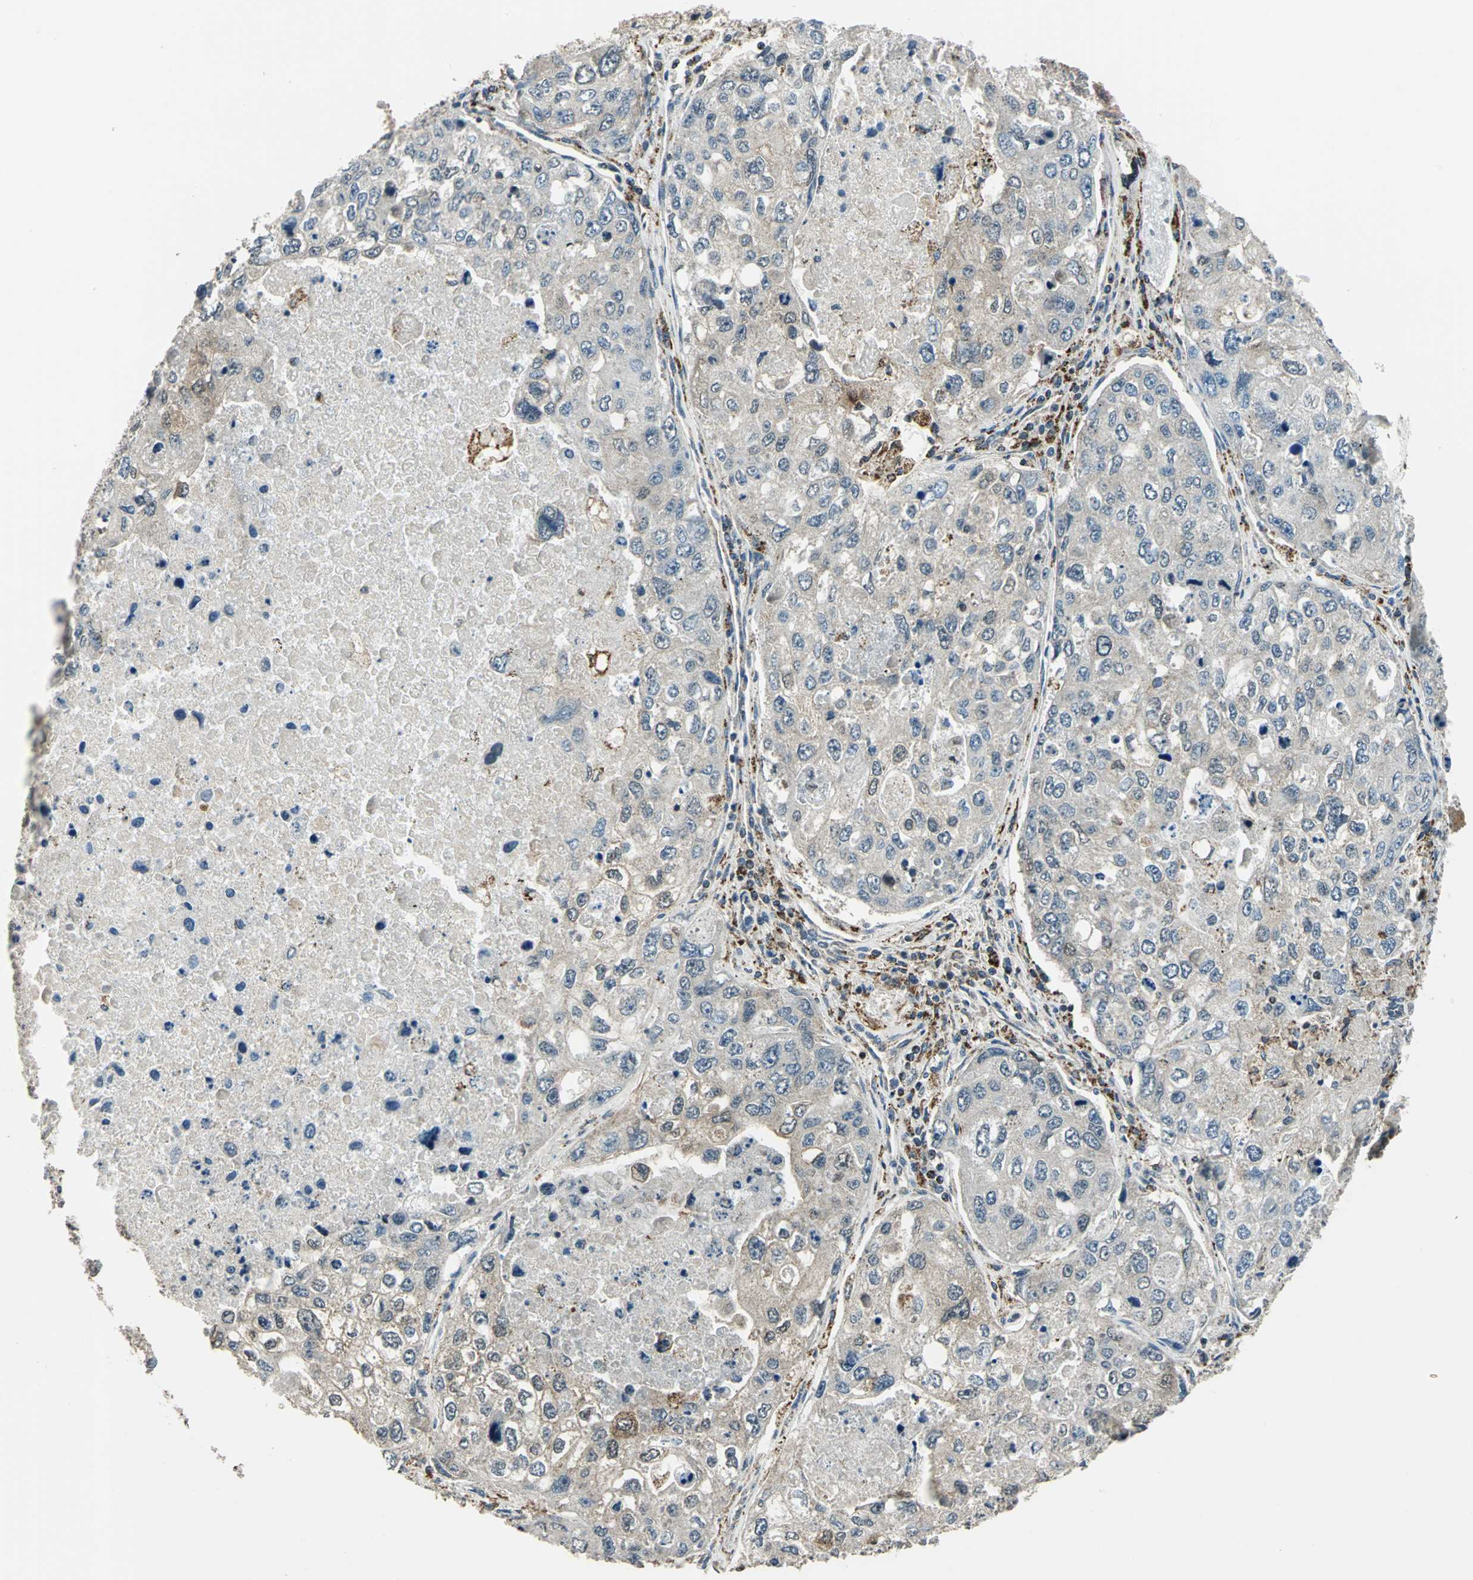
{"staining": {"intensity": "weak", "quantity": "25%-75%", "location": "cytoplasmic/membranous"}, "tissue": "urothelial cancer", "cell_type": "Tumor cells", "image_type": "cancer", "snomed": [{"axis": "morphology", "description": "Urothelial carcinoma, High grade"}, {"axis": "topography", "description": "Lymph node"}, {"axis": "topography", "description": "Urinary bladder"}], "caption": "The immunohistochemical stain labels weak cytoplasmic/membranous expression in tumor cells of urothelial cancer tissue.", "gene": "NUDT2", "patient": {"sex": "male", "age": 51}}